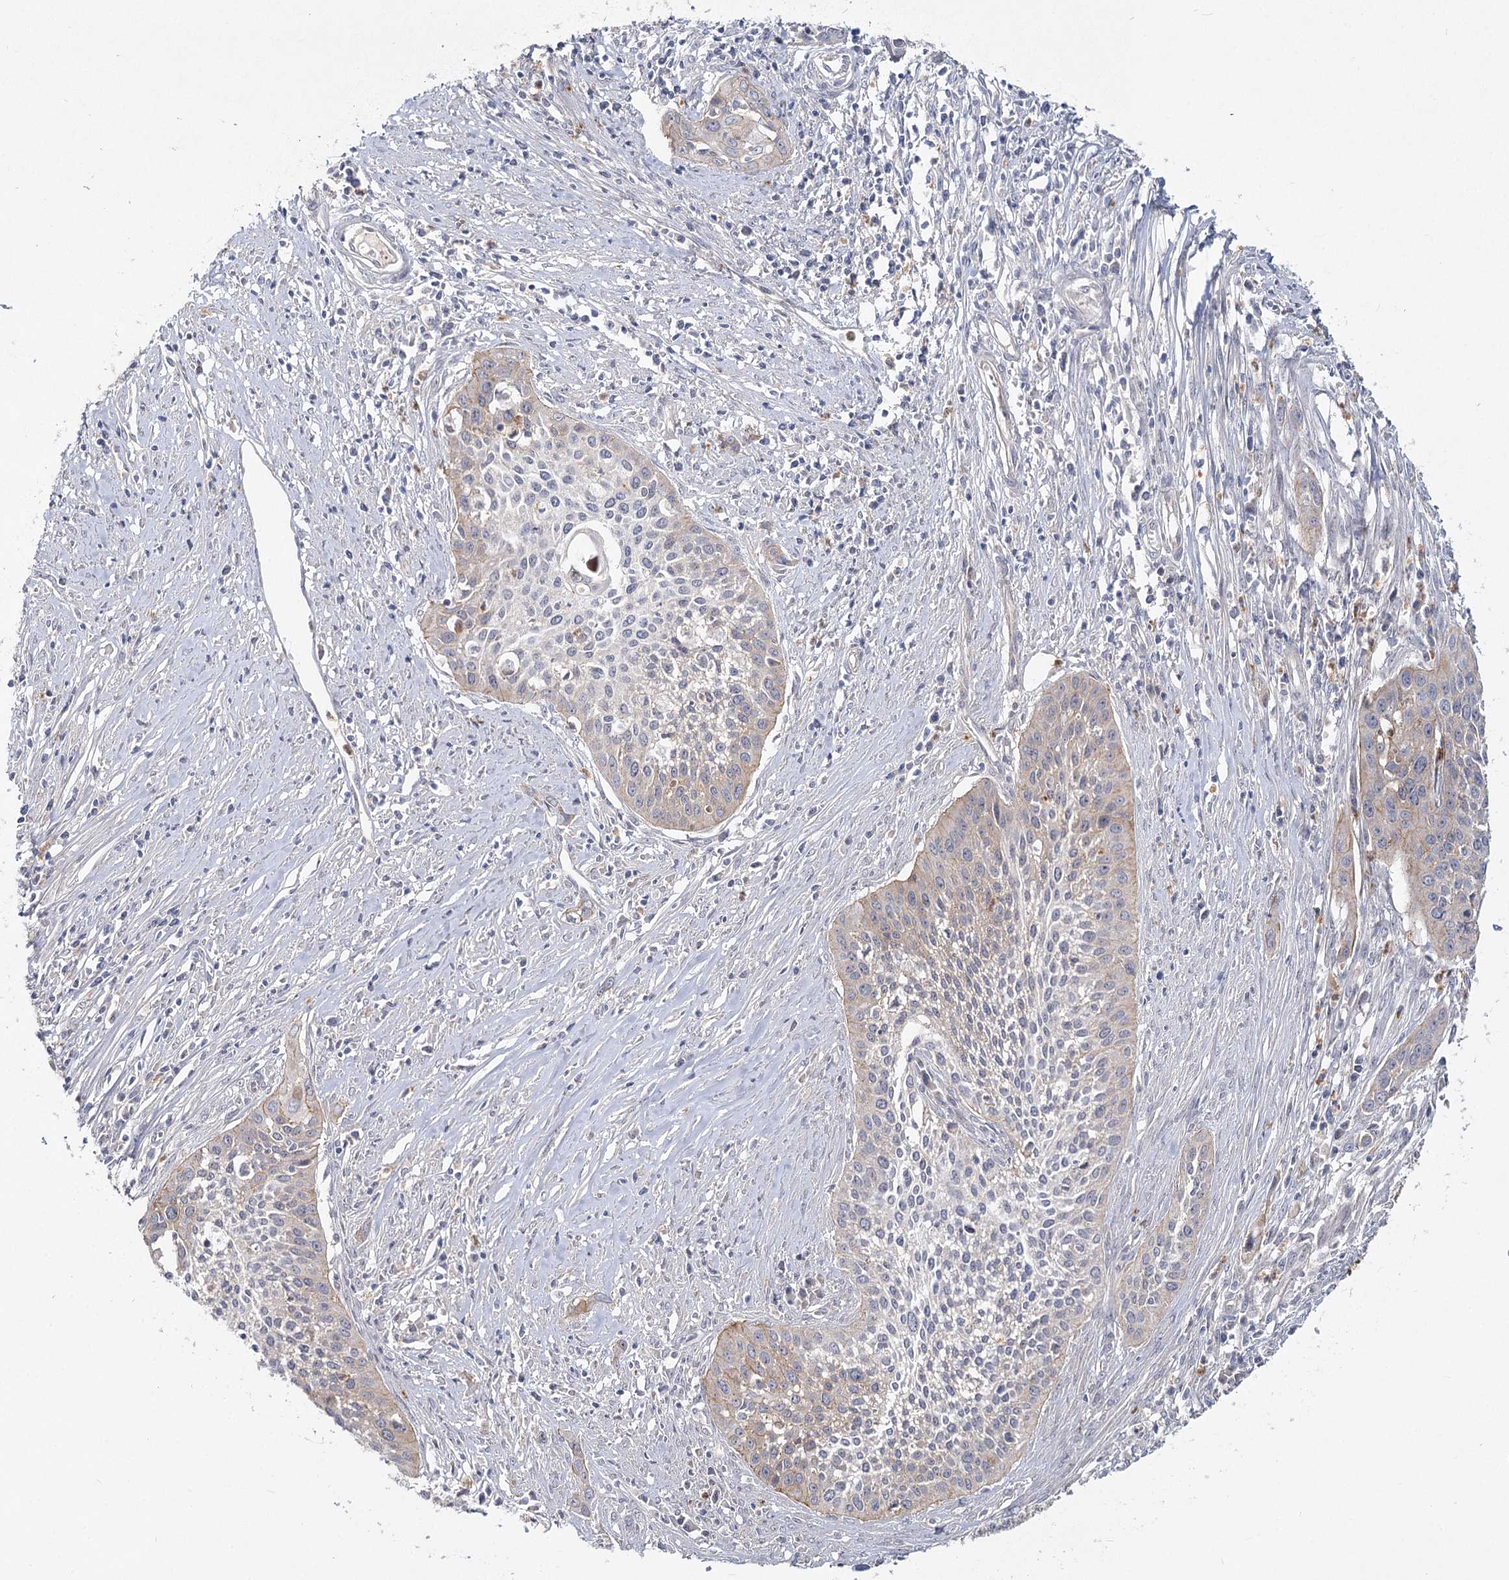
{"staining": {"intensity": "weak", "quantity": "<25%", "location": "cytoplasmic/membranous"}, "tissue": "cervical cancer", "cell_type": "Tumor cells", "image_type": "cancer", "snomed": [{"axis": "morphology", "description": "Squamous cell carcinoma, NOS"}, {"axis": "topography", "description": "Cervix"}], "caption": "This image is of cervical squamous cell carcinoma stained with IHC to label a protein in brown with the nuclei are counter-stained blue. There is no positivity in tumor cells.", "gene": "ANGPTL5", "patient": {"sex": "female", "age": 34}}